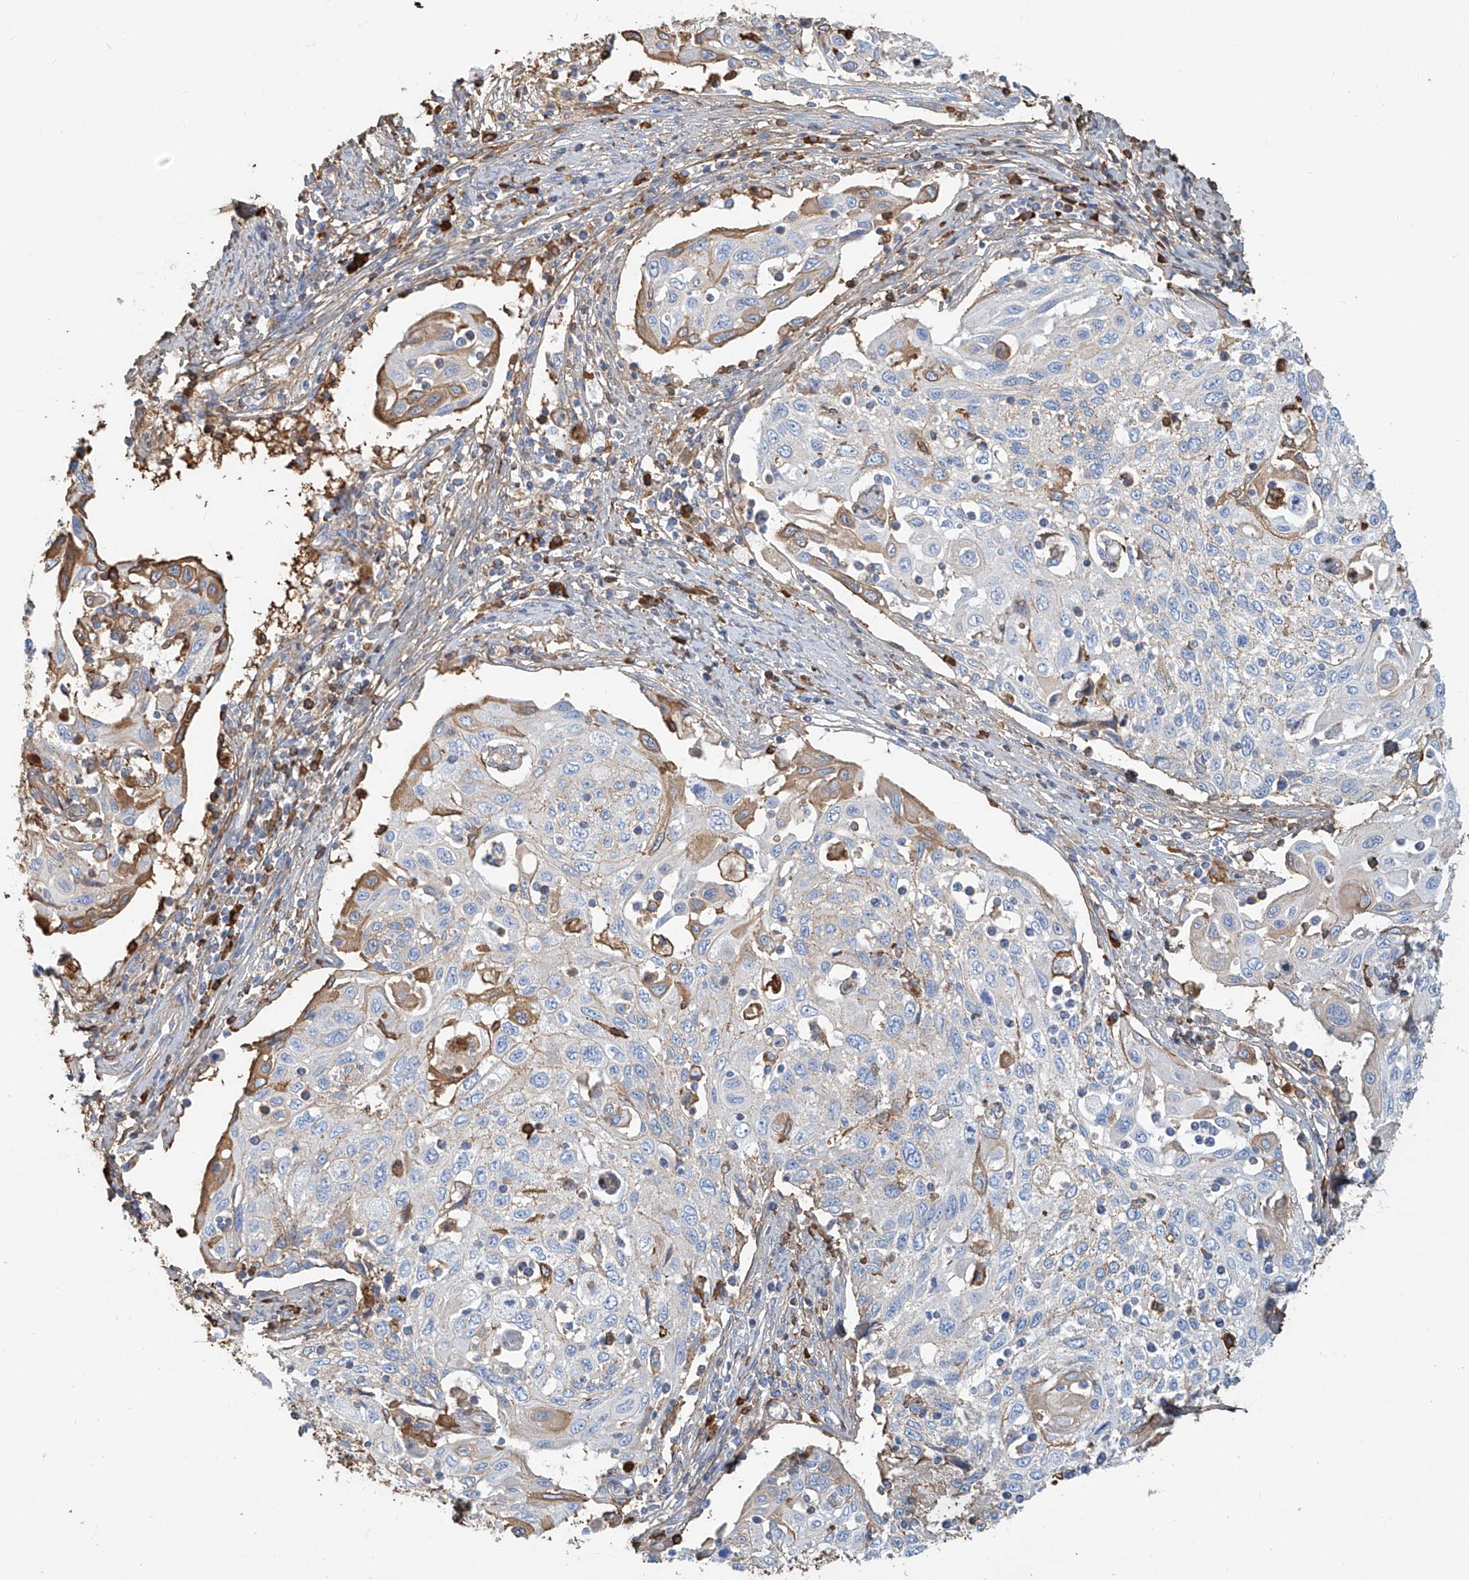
{"staining": {"intensity": "moderate", "quantity": "<25%", "location": "cytoplasmic/membranous"}, "tissue": "cervical cancer", "cell_type": "Tumor cells", "image_type": "cancer", "snomed": [{"axis": "morphology", "description": "Squamous cell carcinoma, NOS"}, {"axis": "topography", "description": "Cervix"}], "caption": "DAB immunohistochemical staining of human cervical cancer demonstrates moderate cytoplasmic/membranous protein expression in about <25% of tumor cells.", "gene": "ZFP30", "patient": {"sex": "female", "age": 70}}